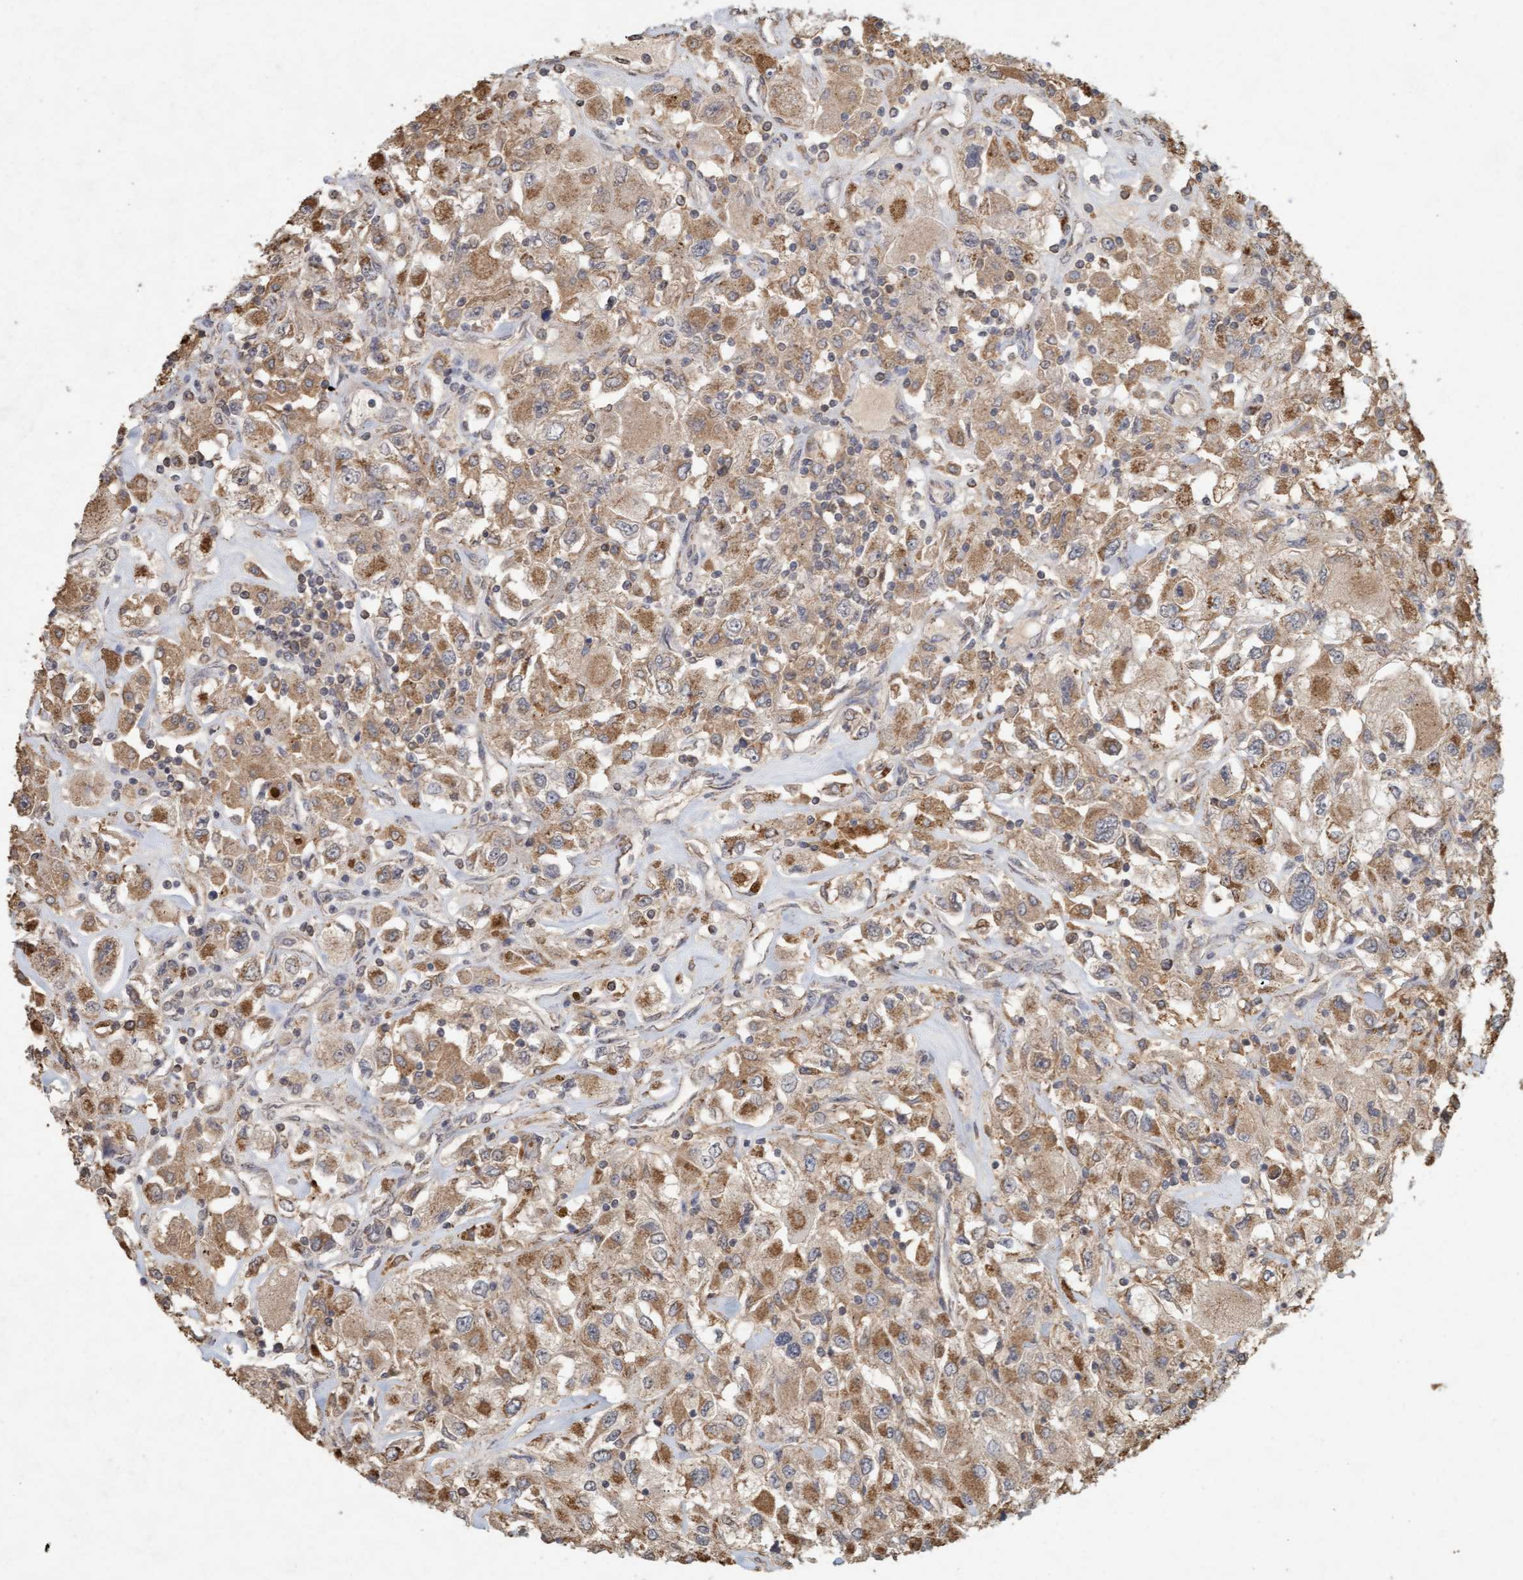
{"staining": {"intensity": "moderate", "quantity": ">75%", "location": "cytoplasmic/membranous"}, "tissue": "renal cancer", "cell_type": "Tumor cells", "image_type": "cancer", "snomed": [{"axis": "morphology", "description": "Adenocarcinoma, NOS"}, {"axis": "topography", "description": "Kidney"}], "caption": "High-power microscopy captured an IHC photomicrograph of renal cancer (adenocarcinoma), revealing moderate cytoplasmic/membranous positivity in approximately >75% of tumor cells.", "gene": "VSIG8", "patient": {"sex": "female", "age": 52}}